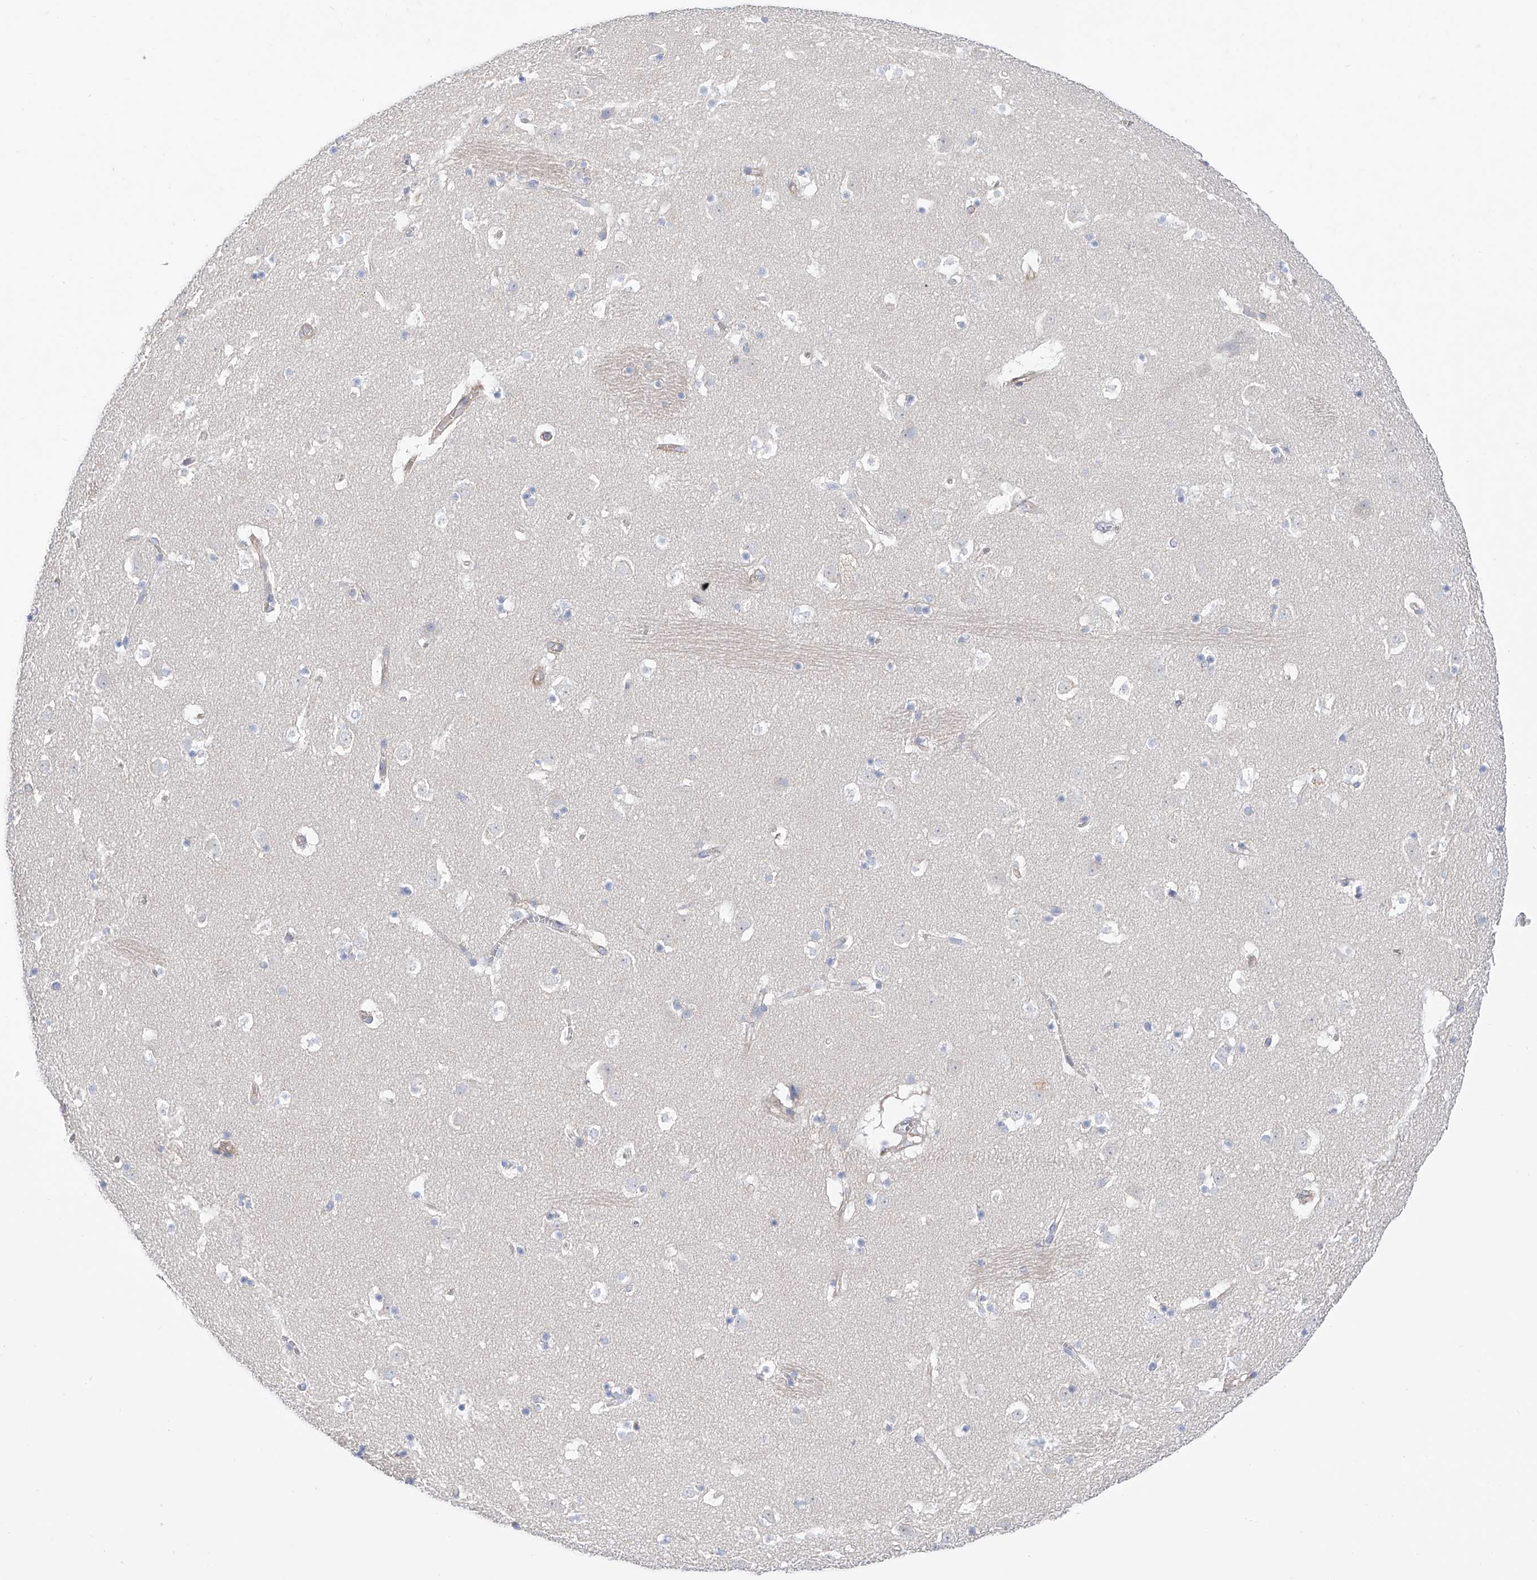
{"staining": {"intensity": "negative", "quantity": "none", "location": "none"}, "tissue": "caudate", "cell_type": "Glial cells", "image_type": "normal", "snomed": [{"axis": "morphology", "description": "Normal tissue, NOS"}, {"axis": "topography", "description": "Lateral ventricle wall"}], "caption": "Immunohistochemical staining of normal caudate reveals no significant expression in glial cells. The staining was performed using DAB (3,3'-diaminobenzidine) to visualize the protein expression in brown, while the nuclei were stained in blue with hematoxylin (Magnification: 20x).", "gene": "LCA5", "patient": {"sex": "male", "age": 45}}